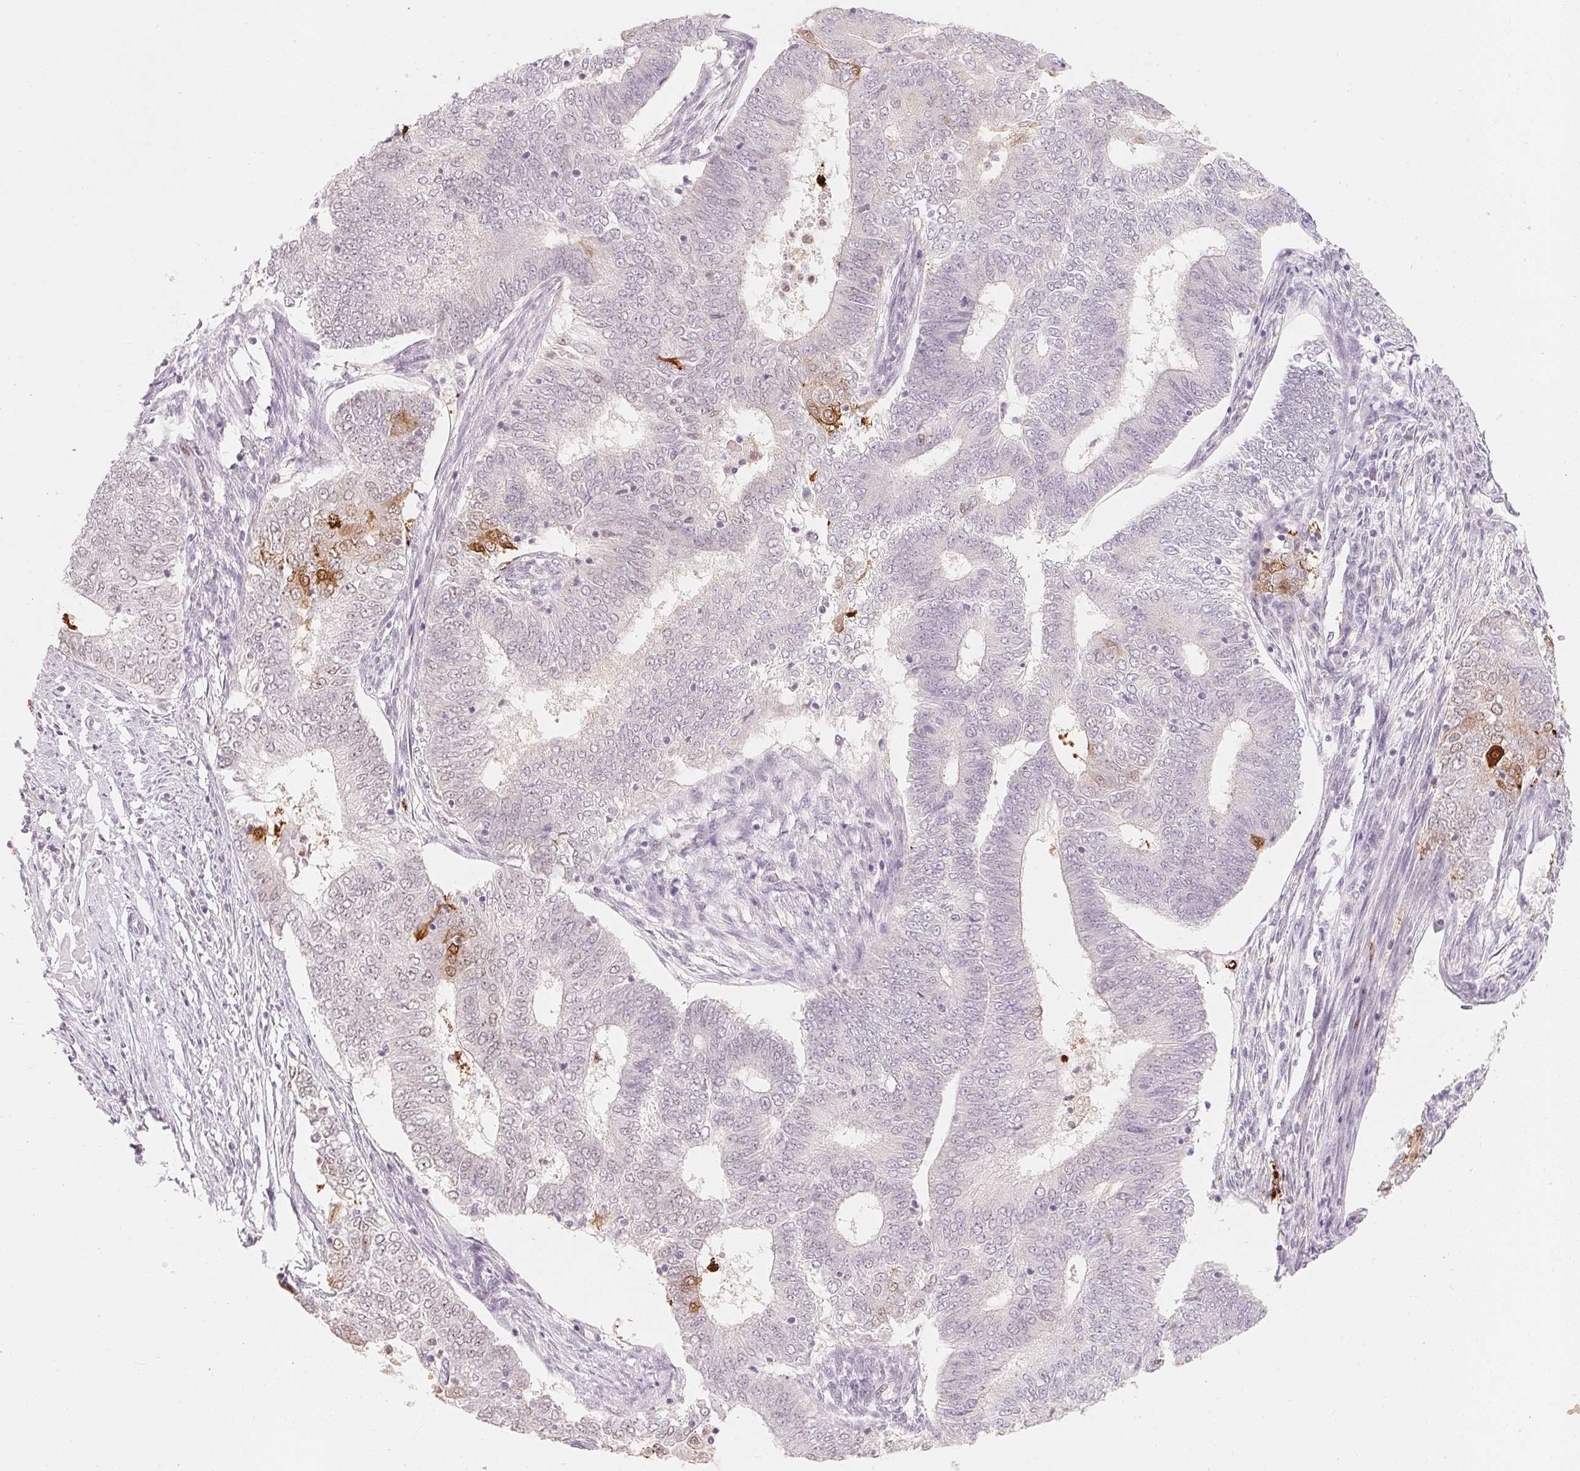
{"staining": {"intensity": "moderate", "quantity": "<25%", "location": "cytoplasmic/membranous"}, "tissue": "endometrial cancer", "cell_type": "Tumor cells", "image_type": "cancer", "snomed": [{"axis": "morphology", "description": "Adenocarcinoma, NOS"}, {"axis": "topography", "description": "Endometrium"}], "caption": "The immunohistochemical stain shows moderate cytoplasmic/membranous staining in tumor cells of endometrial cancer tissue.", "gene": "ARHGAP22", "patient": {"sex": "female", "age": 62}}